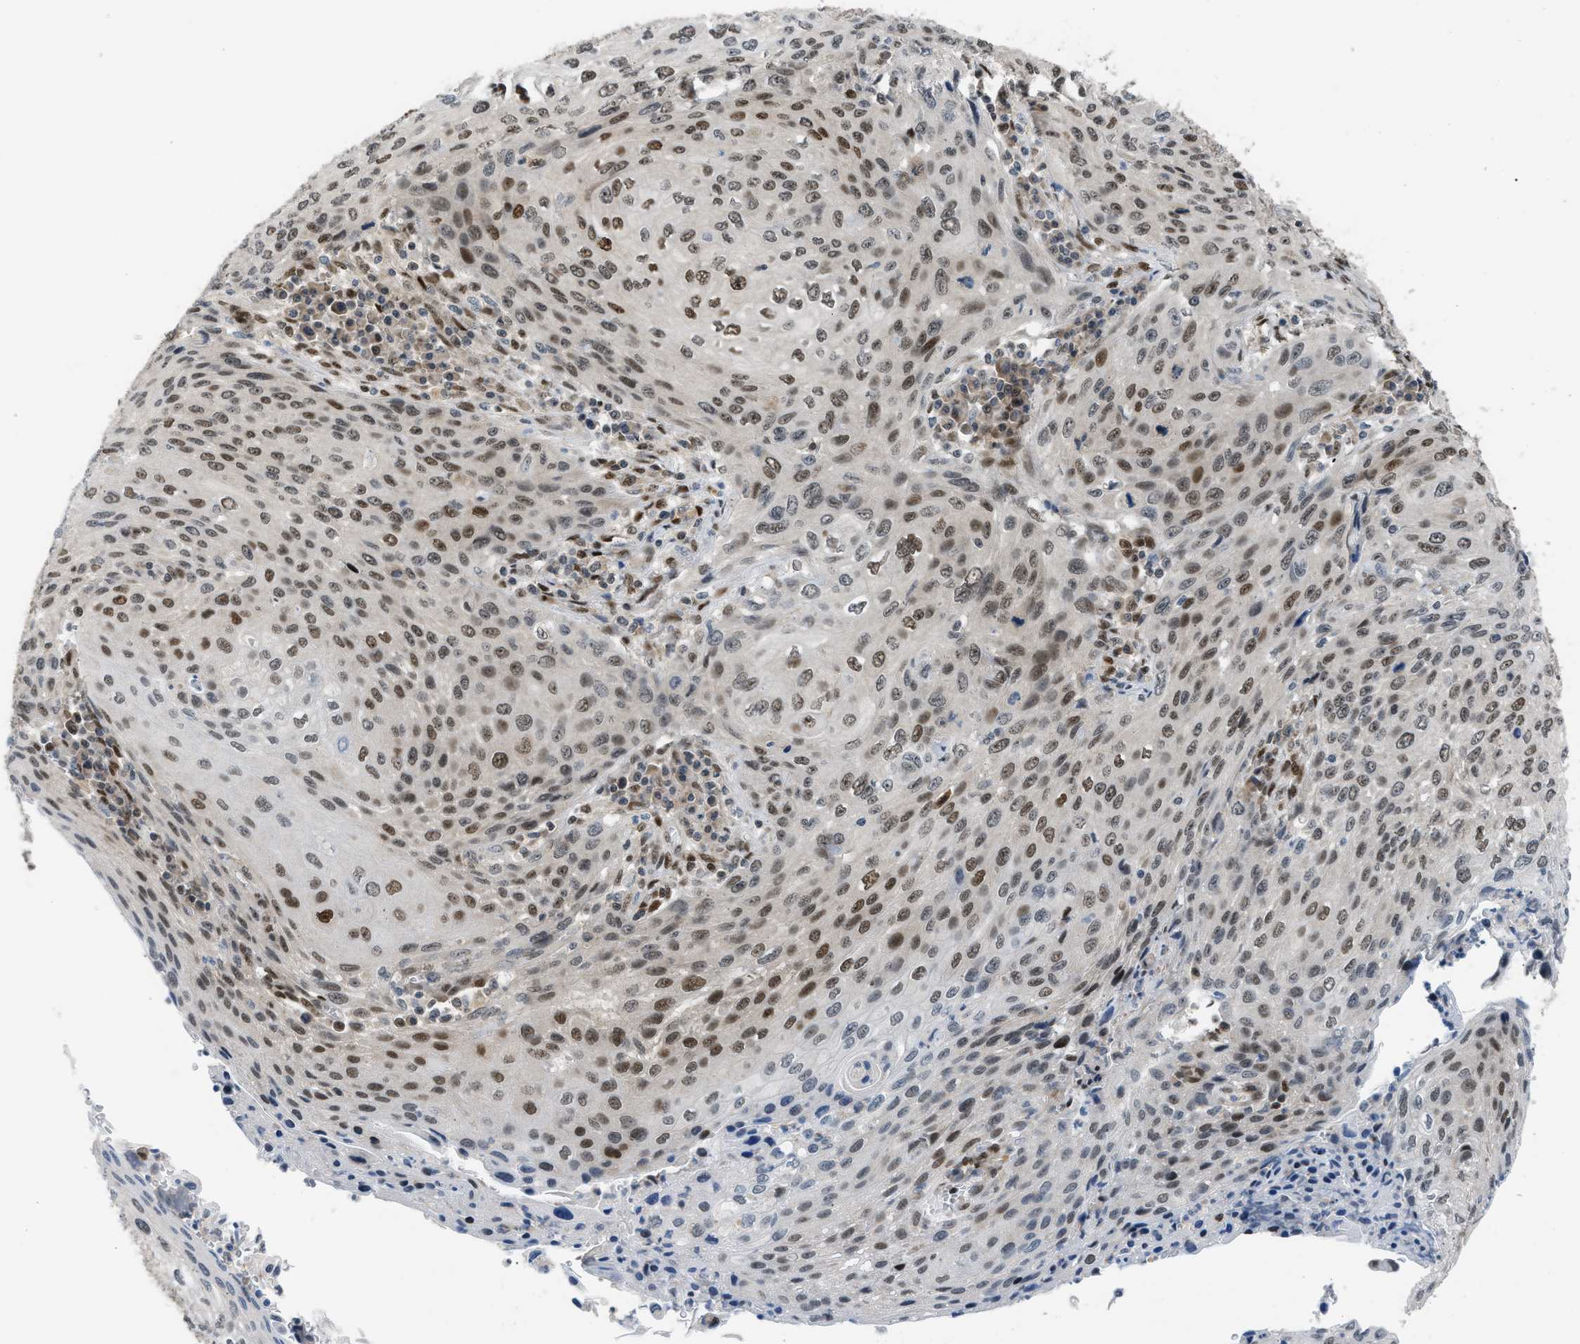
{"staining": {"intensity": "moderate", "quantity": "25%-75%", "location": "nuclear"}, "tissue": "cervical cancer", "cell_type": "Tumor cells", "image_type": "cancer", "snomed": [{"axis": "morphology", "description": "Squamous cell carcinoma, NOS"}, {"axis": "topography", "description": "Cervix"}], "caption": "High-magnification brightfield microscopy of cervical cancer (squamous cell carcinoma) stained with DAB (brown) and counterstained with hematoxylin (blue). tumor cells exhibit moderate nuclear expression is appreciated in approximately25%-75% of cells.", "gene": "SSBP2", "patient": {"sex": "female", "age": 32}}